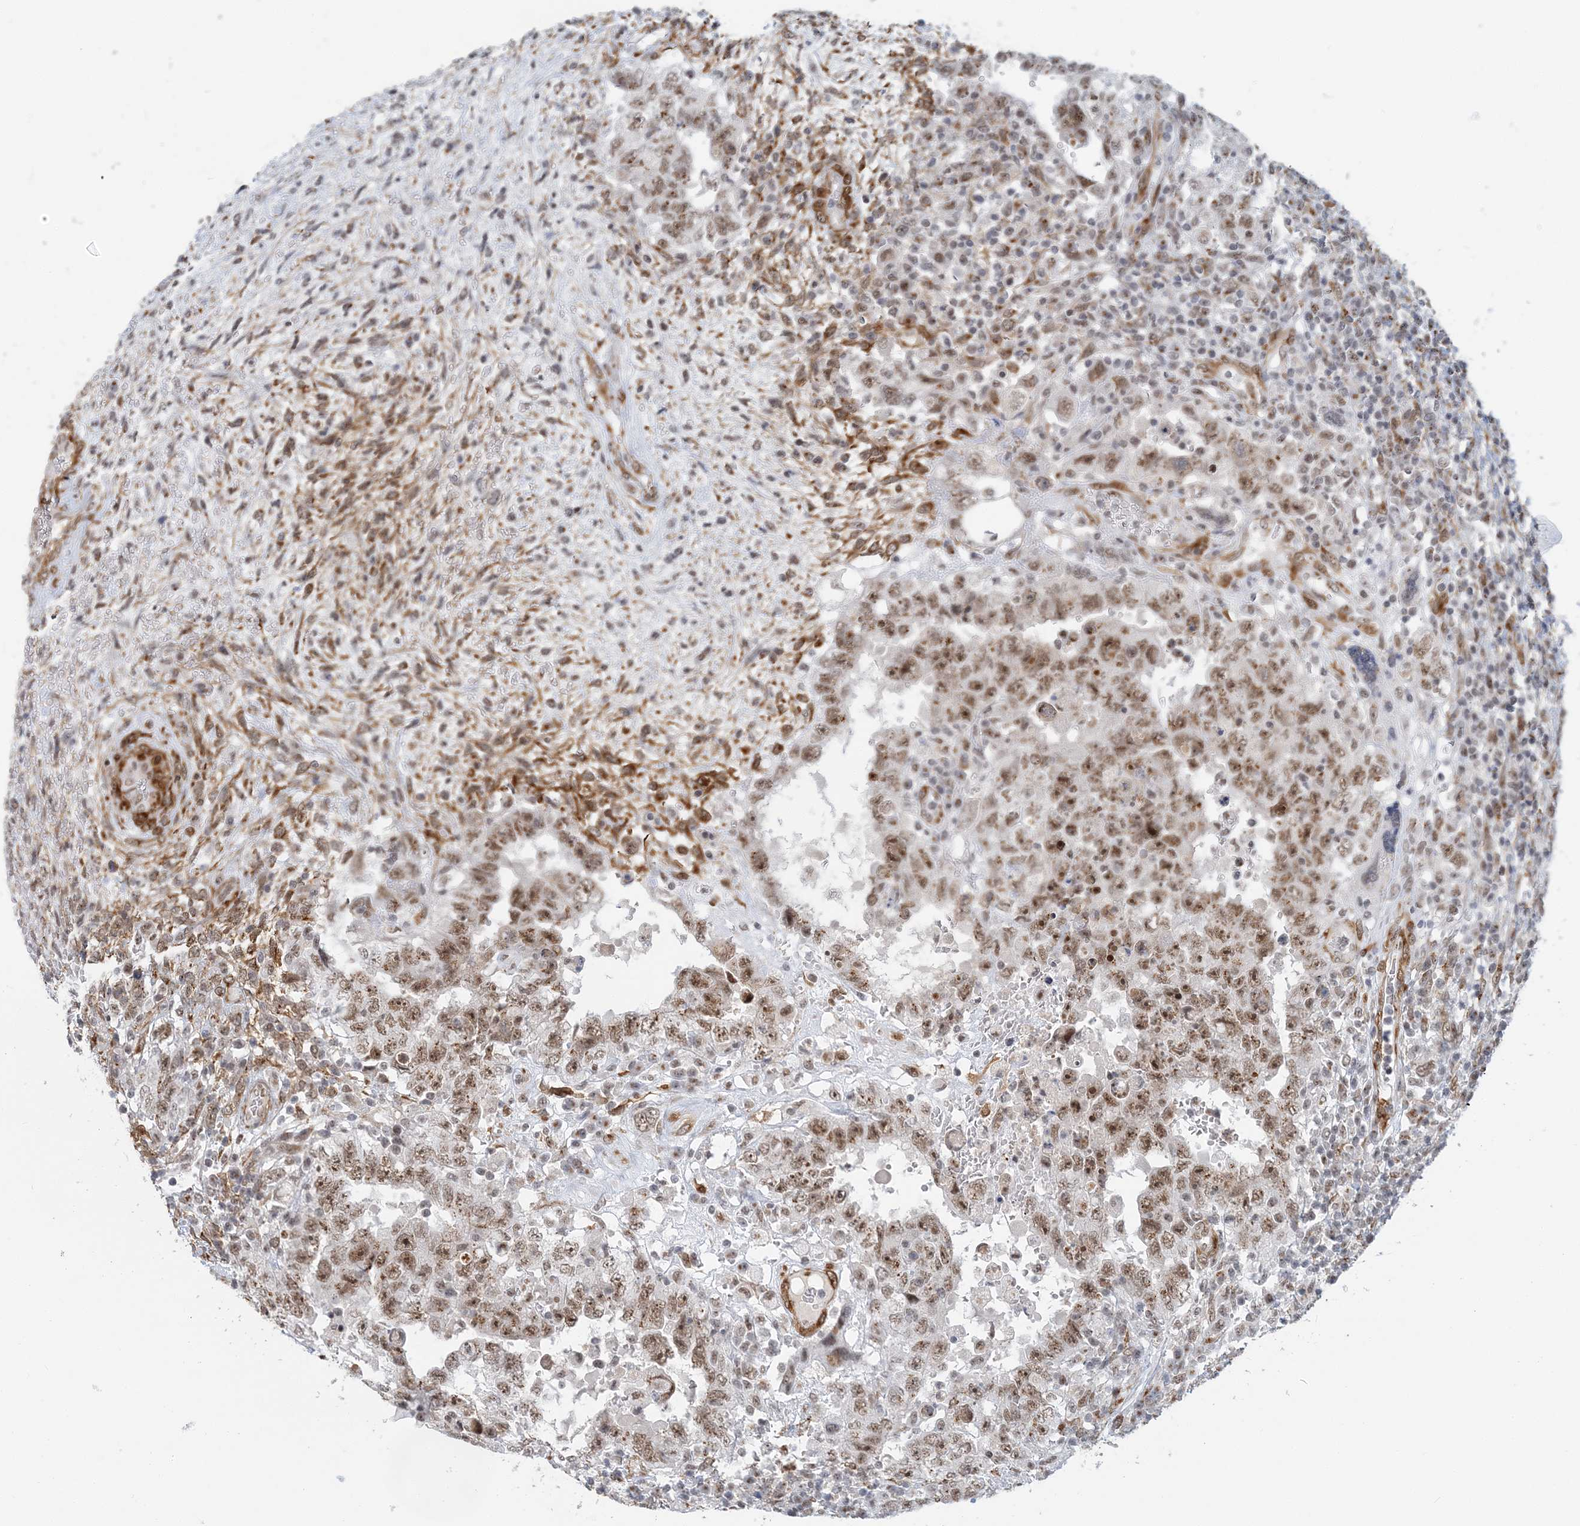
{"staining": {"intensity": "moderate", "quantity": ">75%", "location": "nuclear"}, "tissue": "testis cancer", "cell_type": "Tumor cells", "image_type": "cancer", "snomed": [{"axis": "morphology", "description": "Carcinoma, Embryonal, NOS"}, {"axis": "topography", "description": "Testis"}], "caption": "Tumor cells demonstrate moderate nuclear positivity in approximately >75% of cells in testis cancer. (Brightfield microscopy of DAB IHC at high magnification).", "gene": "PLRG1", "patient": {"sex": "male", "age": 26}}